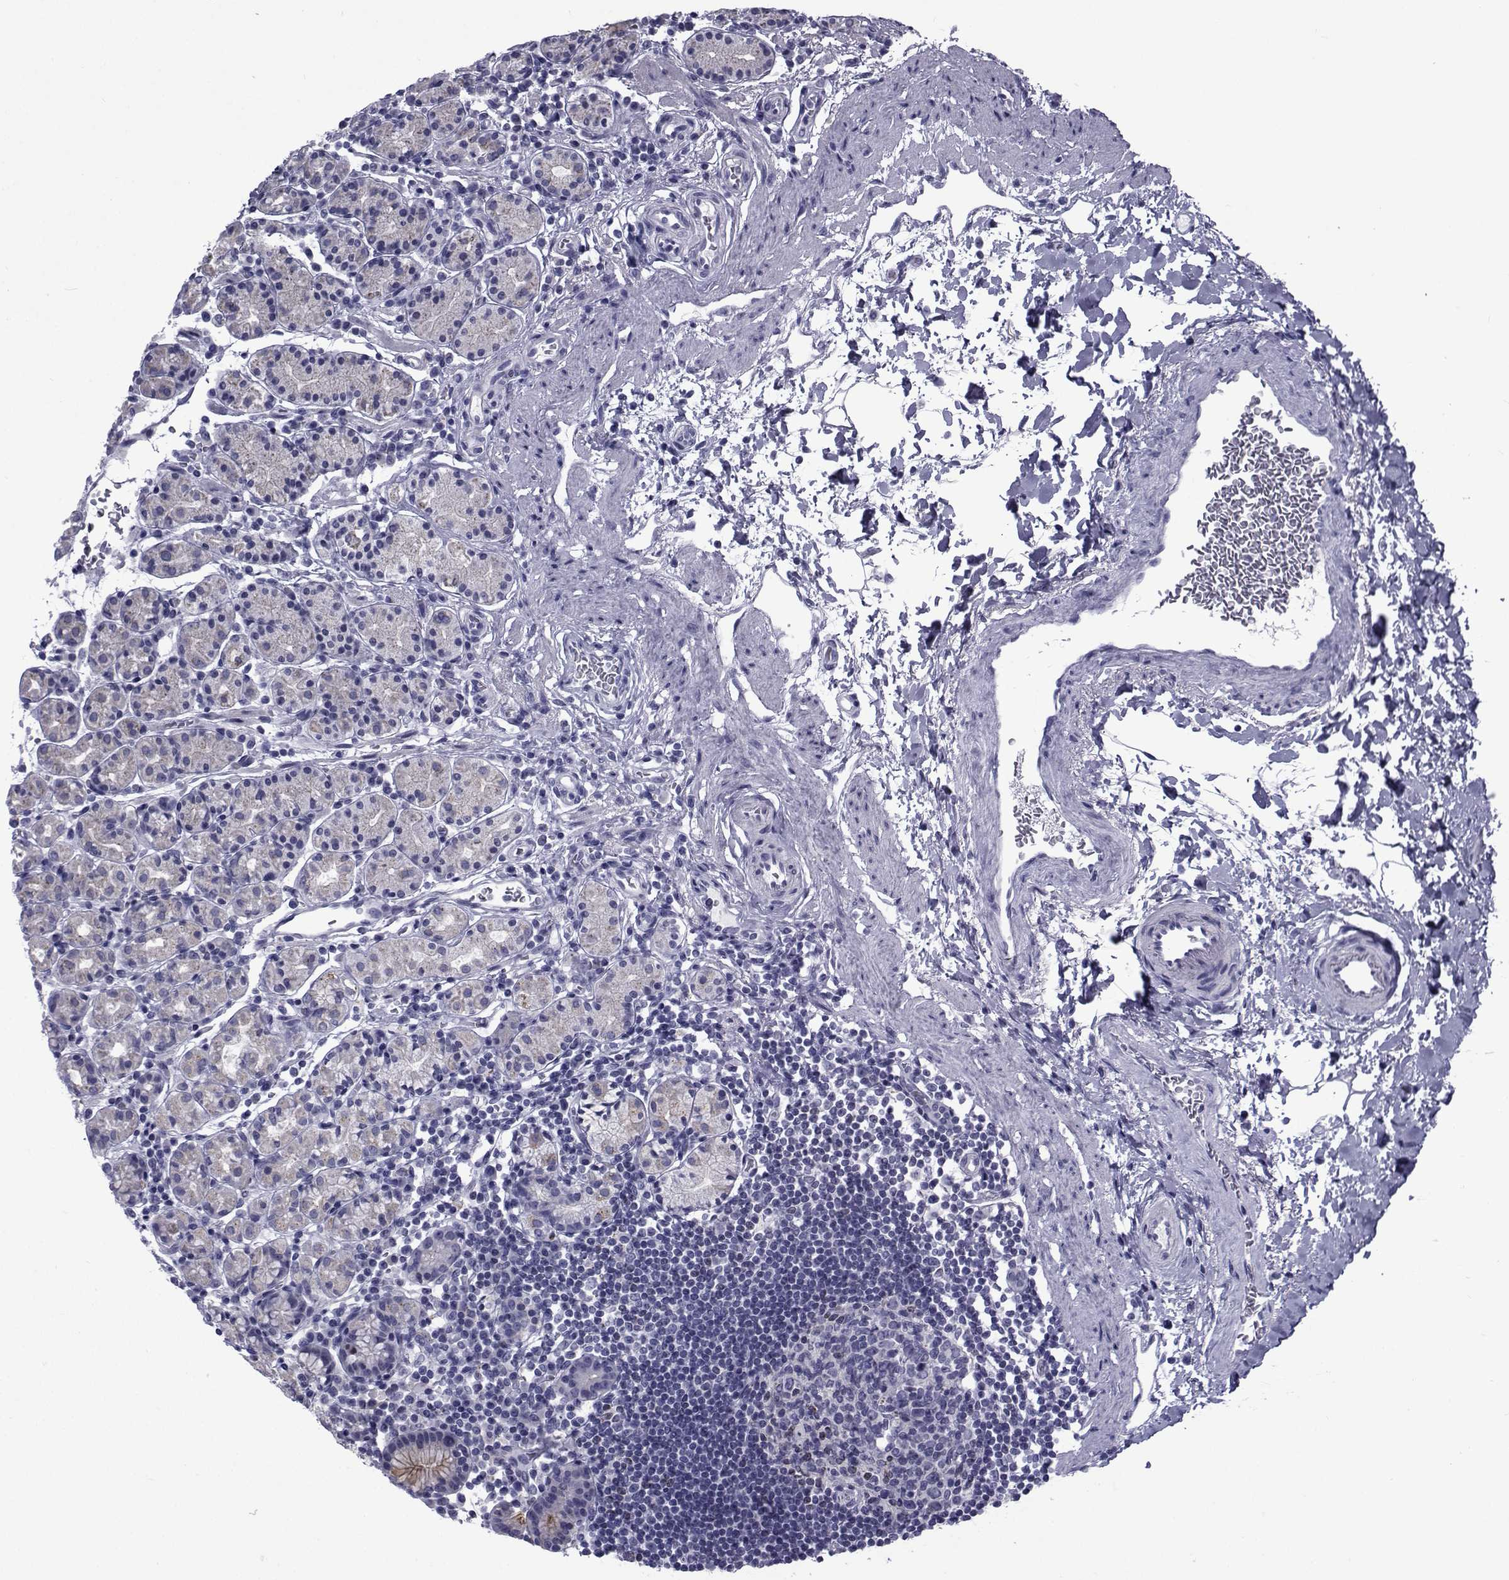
{"staining": {"intensity": "weak", "quantity": "25%-75%", "location": "cytoplasmic/membranous"}, "tissue": "stomach", "cell_type": "Glandular cells", "image_type": "normal", "snomed": [{"axis": "morphology", "description": "Normal tissue, NOS"}, {"axis": "topography", "description": "Stomach, upper"}, {"axis": "topography", "description": "Stomach"}], "caption": "Glandular cells exhibit low levels of weak cytoplasmic/membranous expression in about 25%-75% of cells in unremarkable human stomach.", "gene": "PDE6G", "patient": {"sex": "male", "age": 62}}